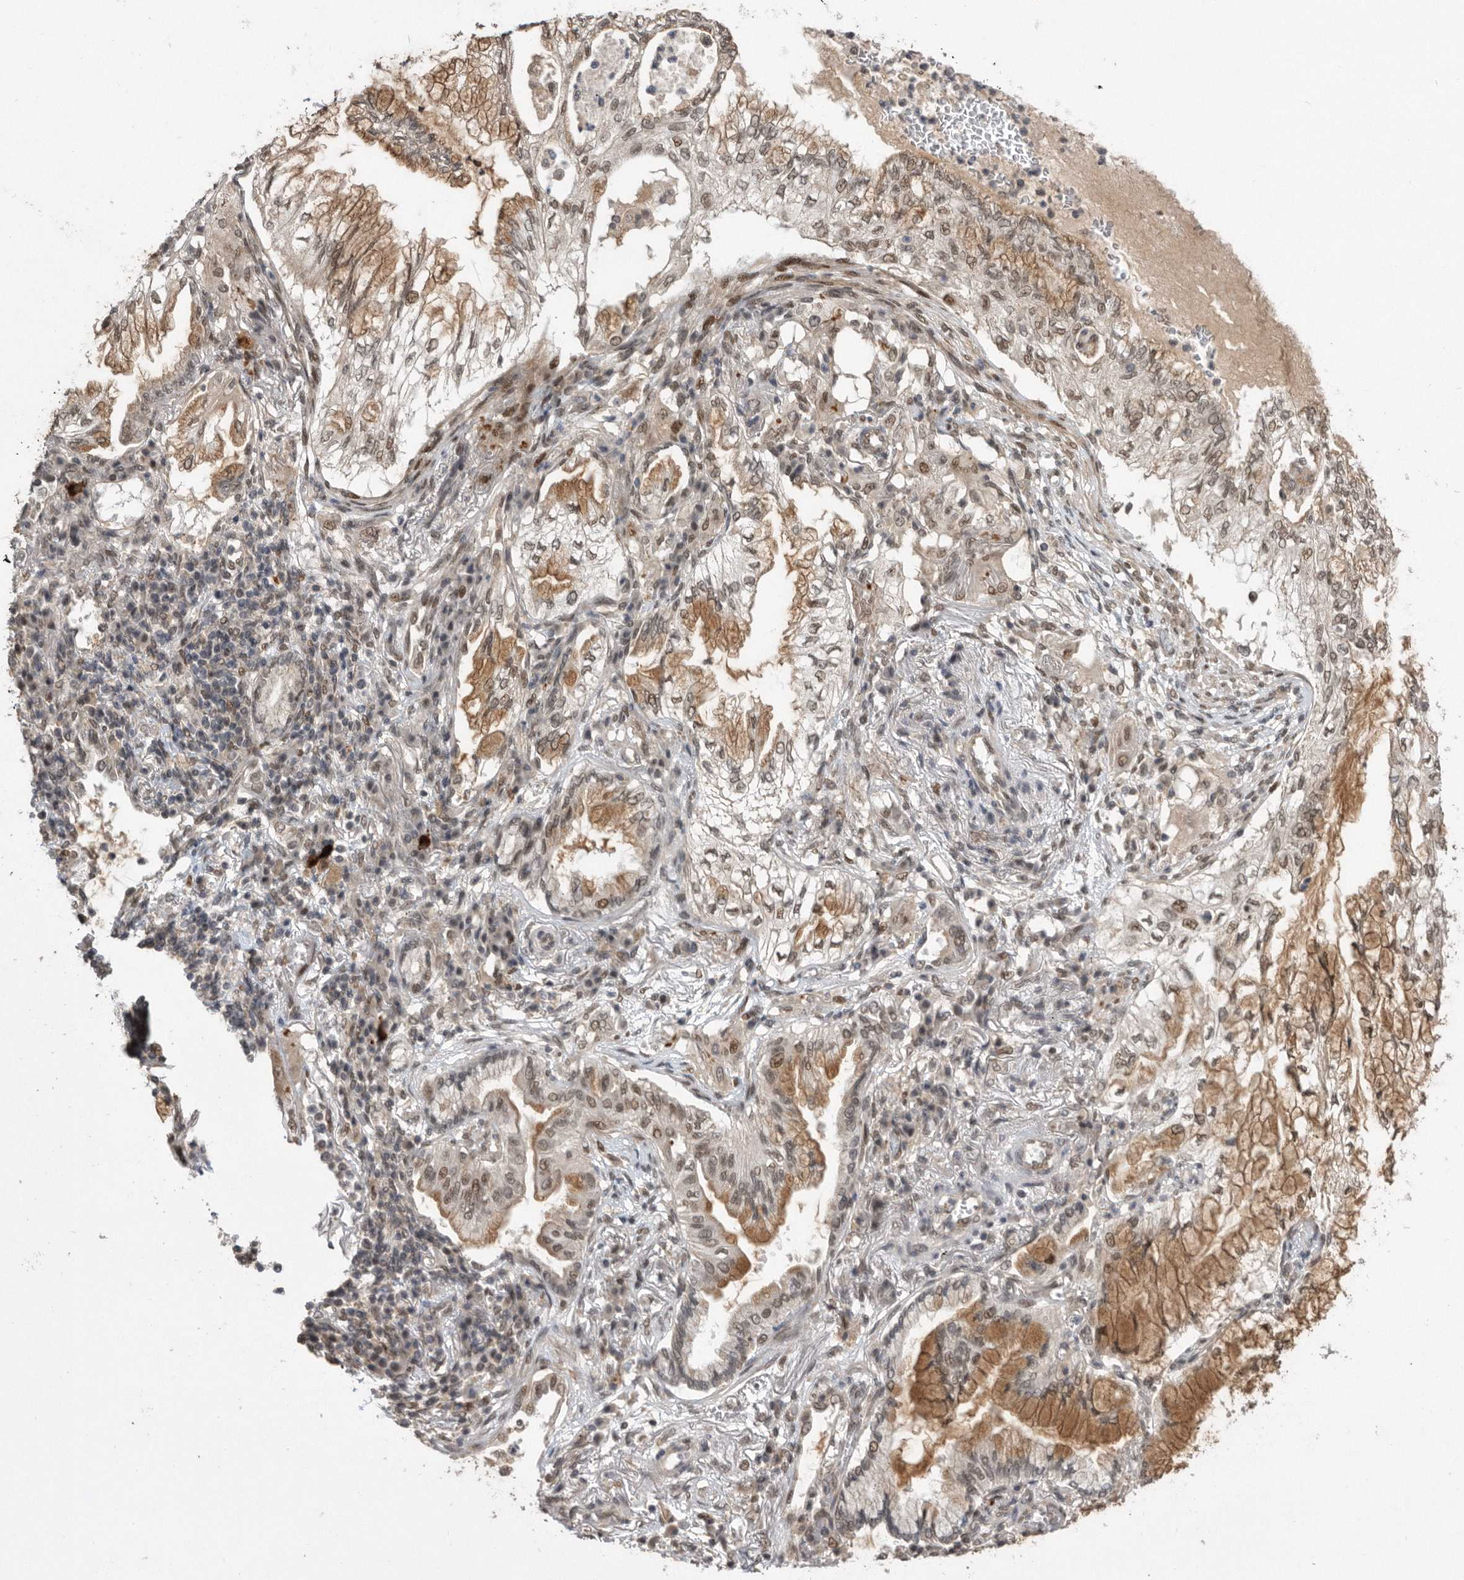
{"staining": {"intensity": "moderate", "quantity": ">75%", "location": "cytoplasmic/membranous,nuclear"}, "tissue": "lung cancer", "cell_type": "Tumor cells", "image_type": "cancer", "snomed": [{"axis": "morphology", "description": "Adenocarcinoma, NOS"}, {"axis": "topography", "description": "Lung"}], "caption": "Lung adenocarcinoma tissue reveals moderate cytoplasmic/membranous and nuclear positivity in about >75% of tumor cells", "gene": "TDRD3", "patient": {"sex": "female", "age": 70}}